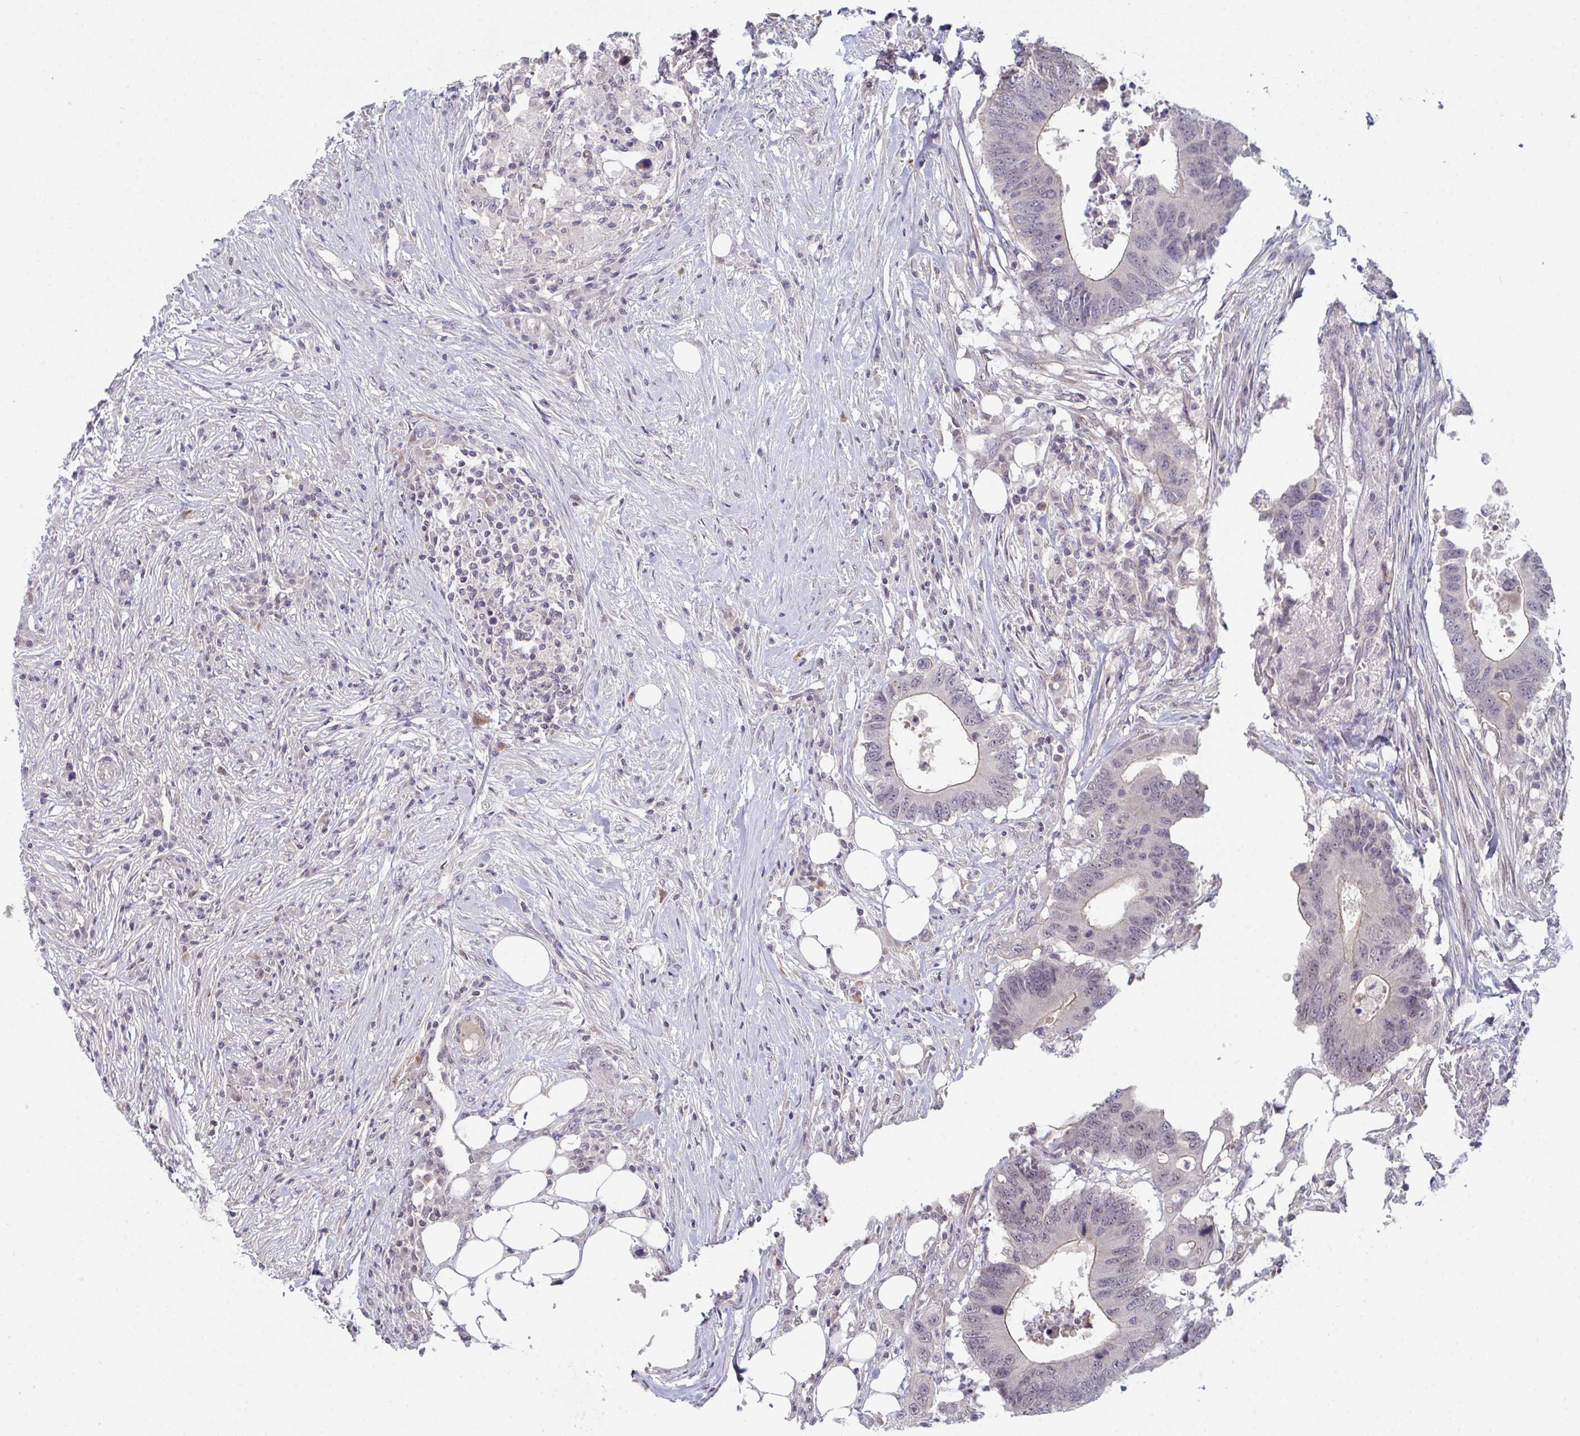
{"staining": {"intensity": "negative", "quantity": "none", "location": "none"}, "tissue": "colorectal cancer", "cell_type": "Tumor cells", "image_type": "cancer", "snomed": [{"axis": "morphology", "description": "Adenocarcinoma, NOS"}, {"axis": "topography", "description": "Colon"}], "caption": "High magnification brightfield microscopy of colorectal cancer (adenocarcinoma) stained with DAB (brown) and counterstained with hematoxylin (blue): tumor cells show no significant expression.", "gene": "ZNF214", "patient": {"sex": "male", "age": 71}}